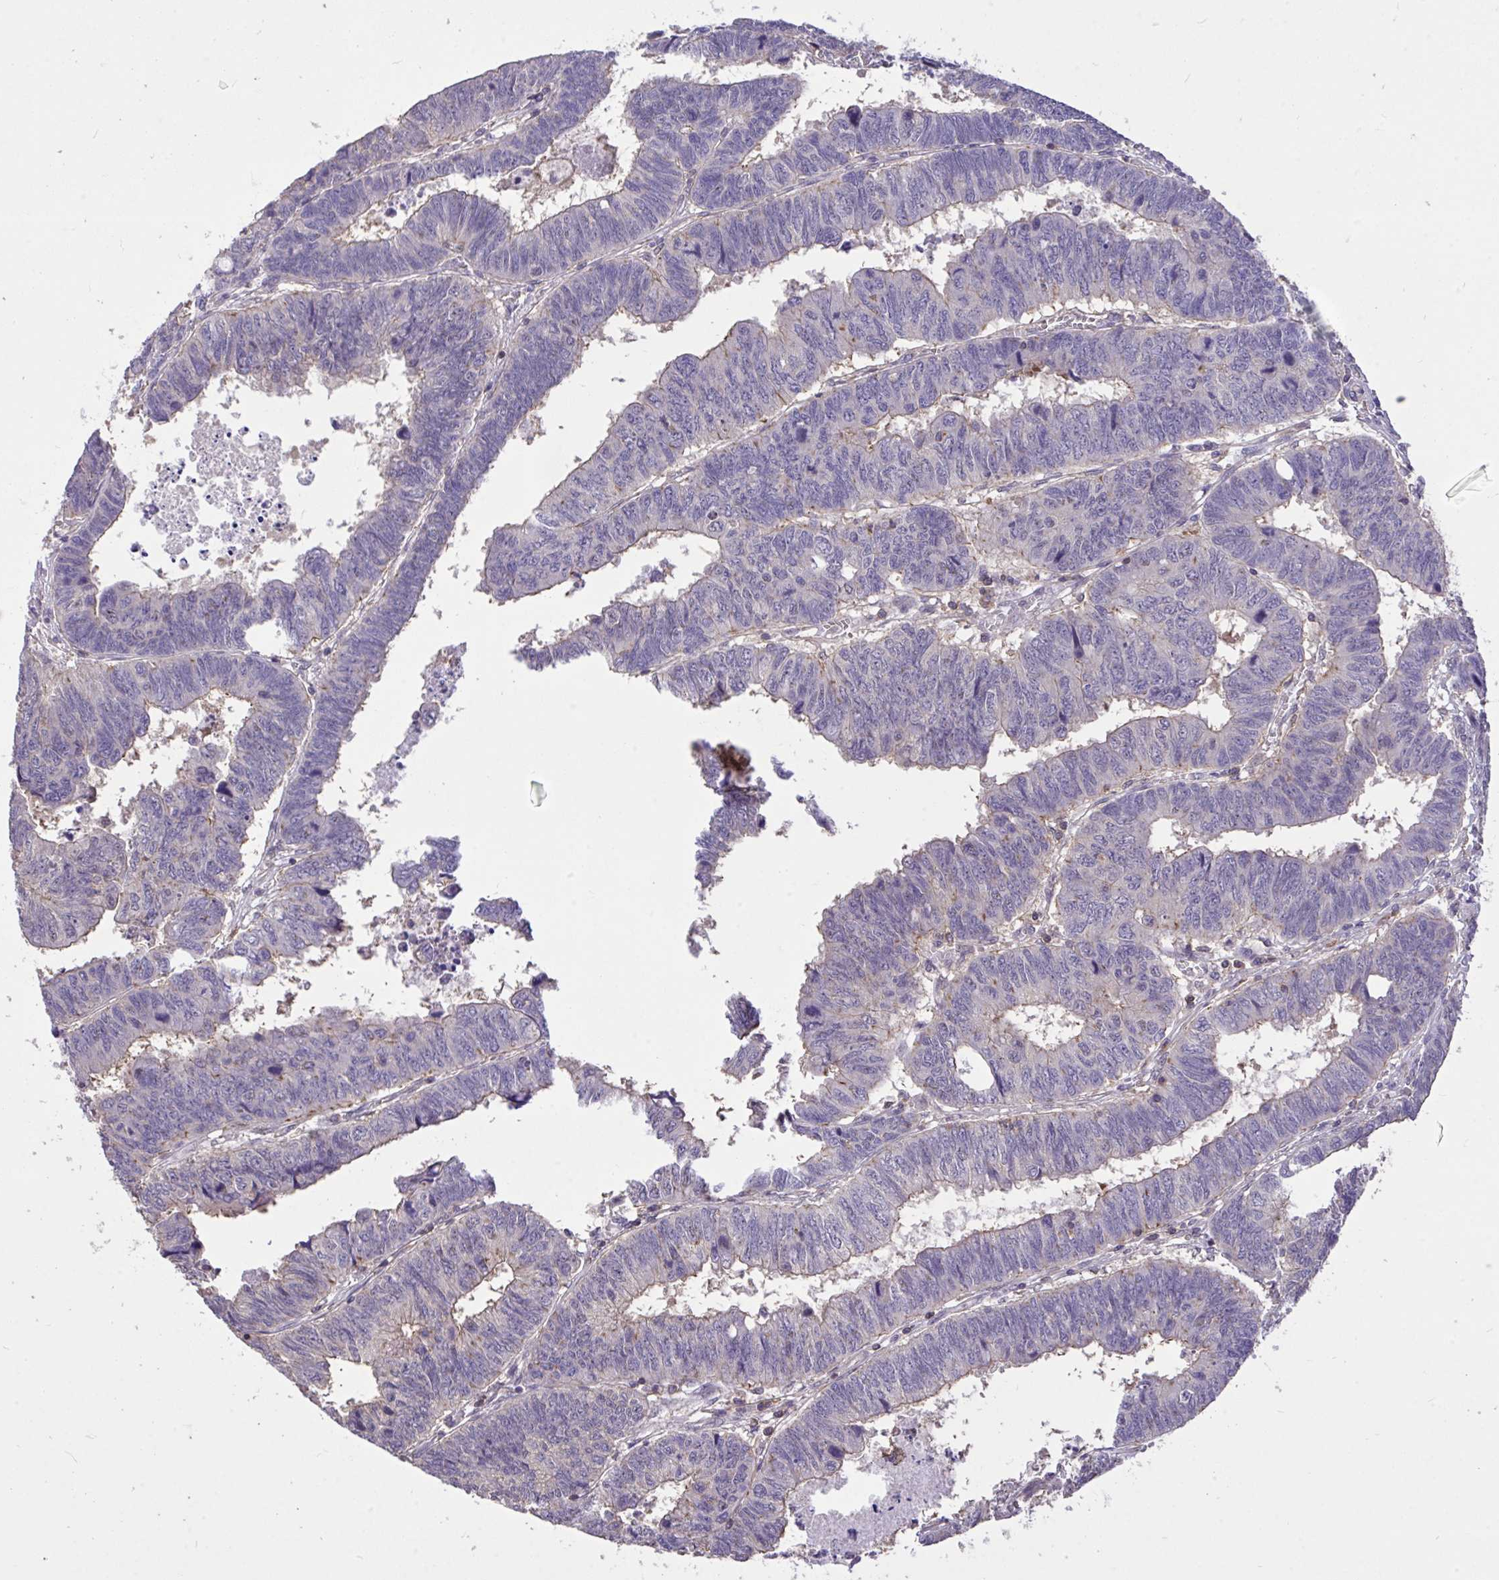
{"staining": {"intensity": "weak", "quantity": "25%-75%", "location": "cytoplasmic/membranous"}, "tissue": "colorectal cancer", "cell_type": "Tumor cells", "image_type": "cancer", "snomed": [{"axis": "morphology", "description": "Adenocarcinoma, NOS"}, {"axis": "topography", "description": "Colon"}], "caption": "A photomicrograph of human adenocarcinoma (colorectal) stained for a protein exhibits weak cytoplasmic/membranous brown staining in tumor cells. (IHC, brightfield microscopy, high magnification).", "gene": "IGFL2", "patient": {"sex": "male", "age": 62}}